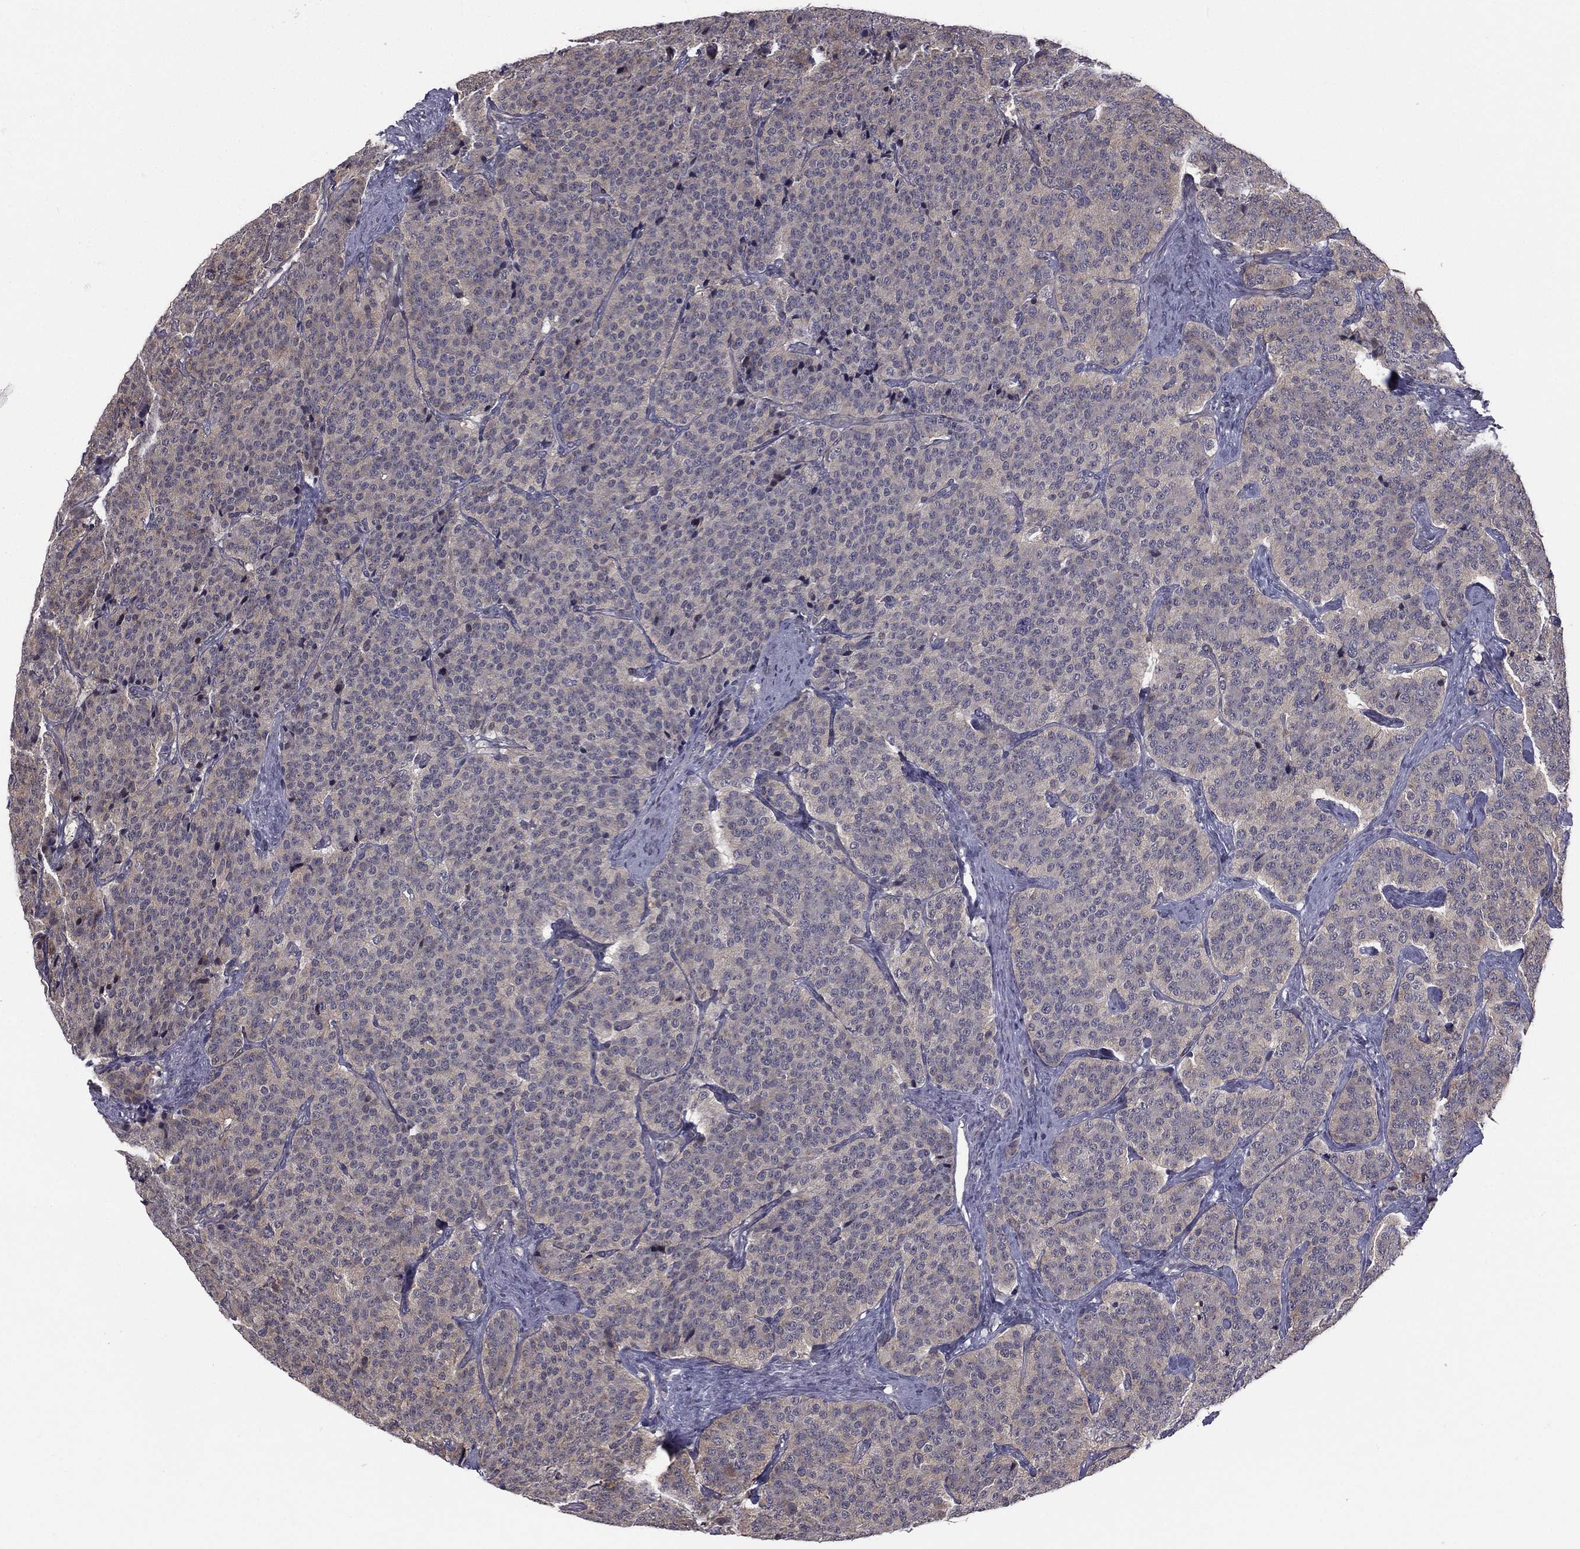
{"staining": {"intensity": "negative", "quantity": "none", "location": "none"}, "tissue": "carcinoid", "cell_type": "Tumor cells", "image_type": "cancer", "snomed": [{"axis": "morphology", "description": "Carcinoid, malignant, NOS"}, {"axis": "topography", "description": "Small intestine"}], "caption": "This is an immunohistochemistry micrograph of human carcinoid. There is no expression in tumor cells.", "gene": "ACTRT2", "patient": {"sex": "female", "age": 58}}